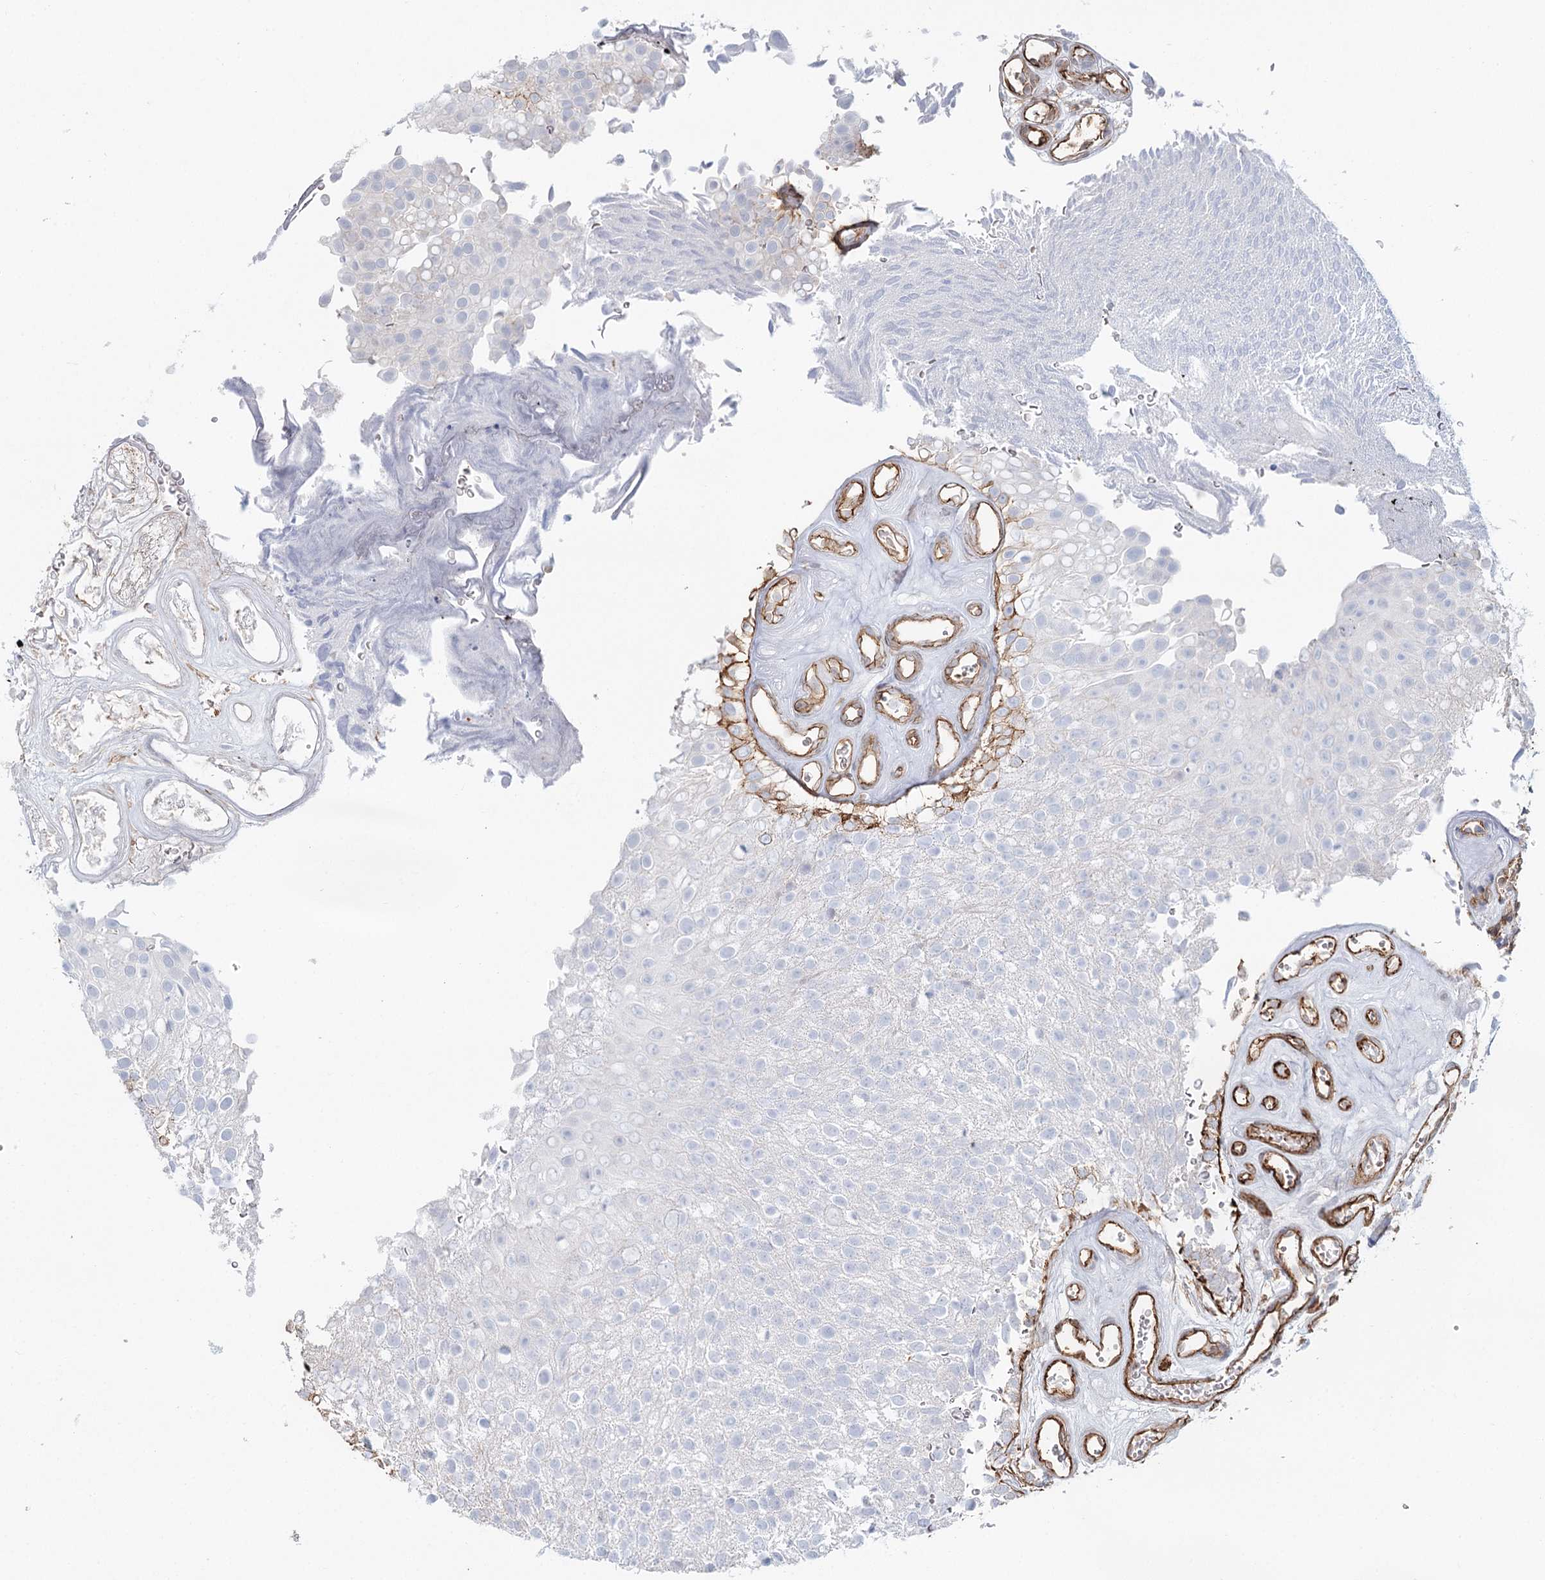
{"staining": {"intensity": "negative", "quantity": "none", "location": "none"}, "tissue": "urothelial cancer", "cell_type": "Tumor cells", "image_type": "cancer", "snomed": [{"axis": "morphology", "description": "Urothelial carcinoma, Low grade"}, {"axis": "topography", "description": "Urinary bladder"}], "caption": "This is an immunohistochemistry micrograph of urothelial cancer. There is no staining in tumor cells.", "gene": "ZFYVE28", "patient": {"sex": "male", "age": 78}}